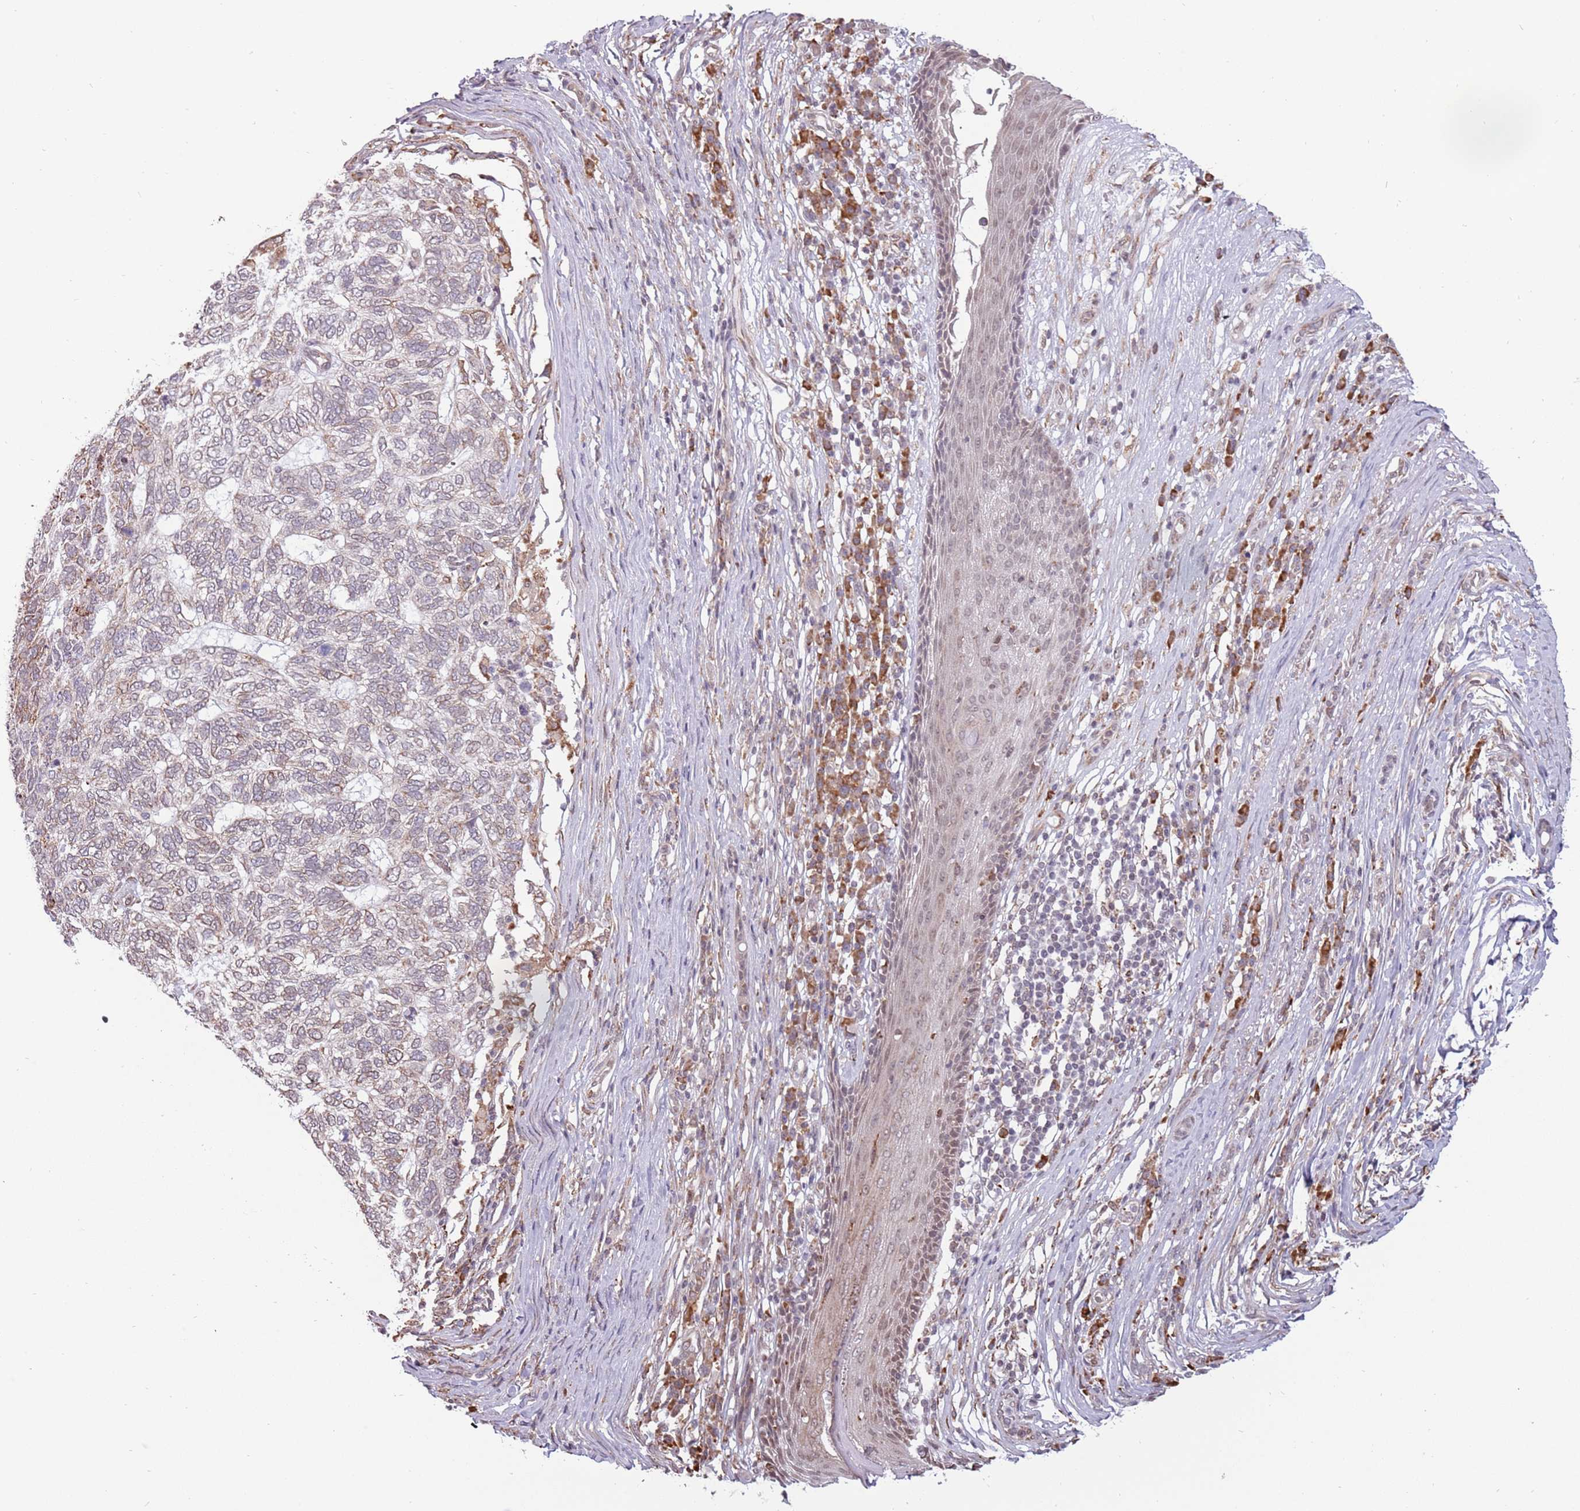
{"staining": {"intensity": "weak", "quantity": "<25%", "location": "cytoplasmic/membranous"}, "tissue": "skin cancer", "cell_type": "Tumor cells", "image_type": "cancer", "snomed": [{"axis": "morphology", "description": "Basal cell carcinoma"}, {"axis": "topography", "description": "Skin"}], "caption": "The photomicrograph displays no staining of tumor cells in basal cell carcinoma (skin).", "gene": "BARD1", "patient": {"sex": "female", "age": 65}}